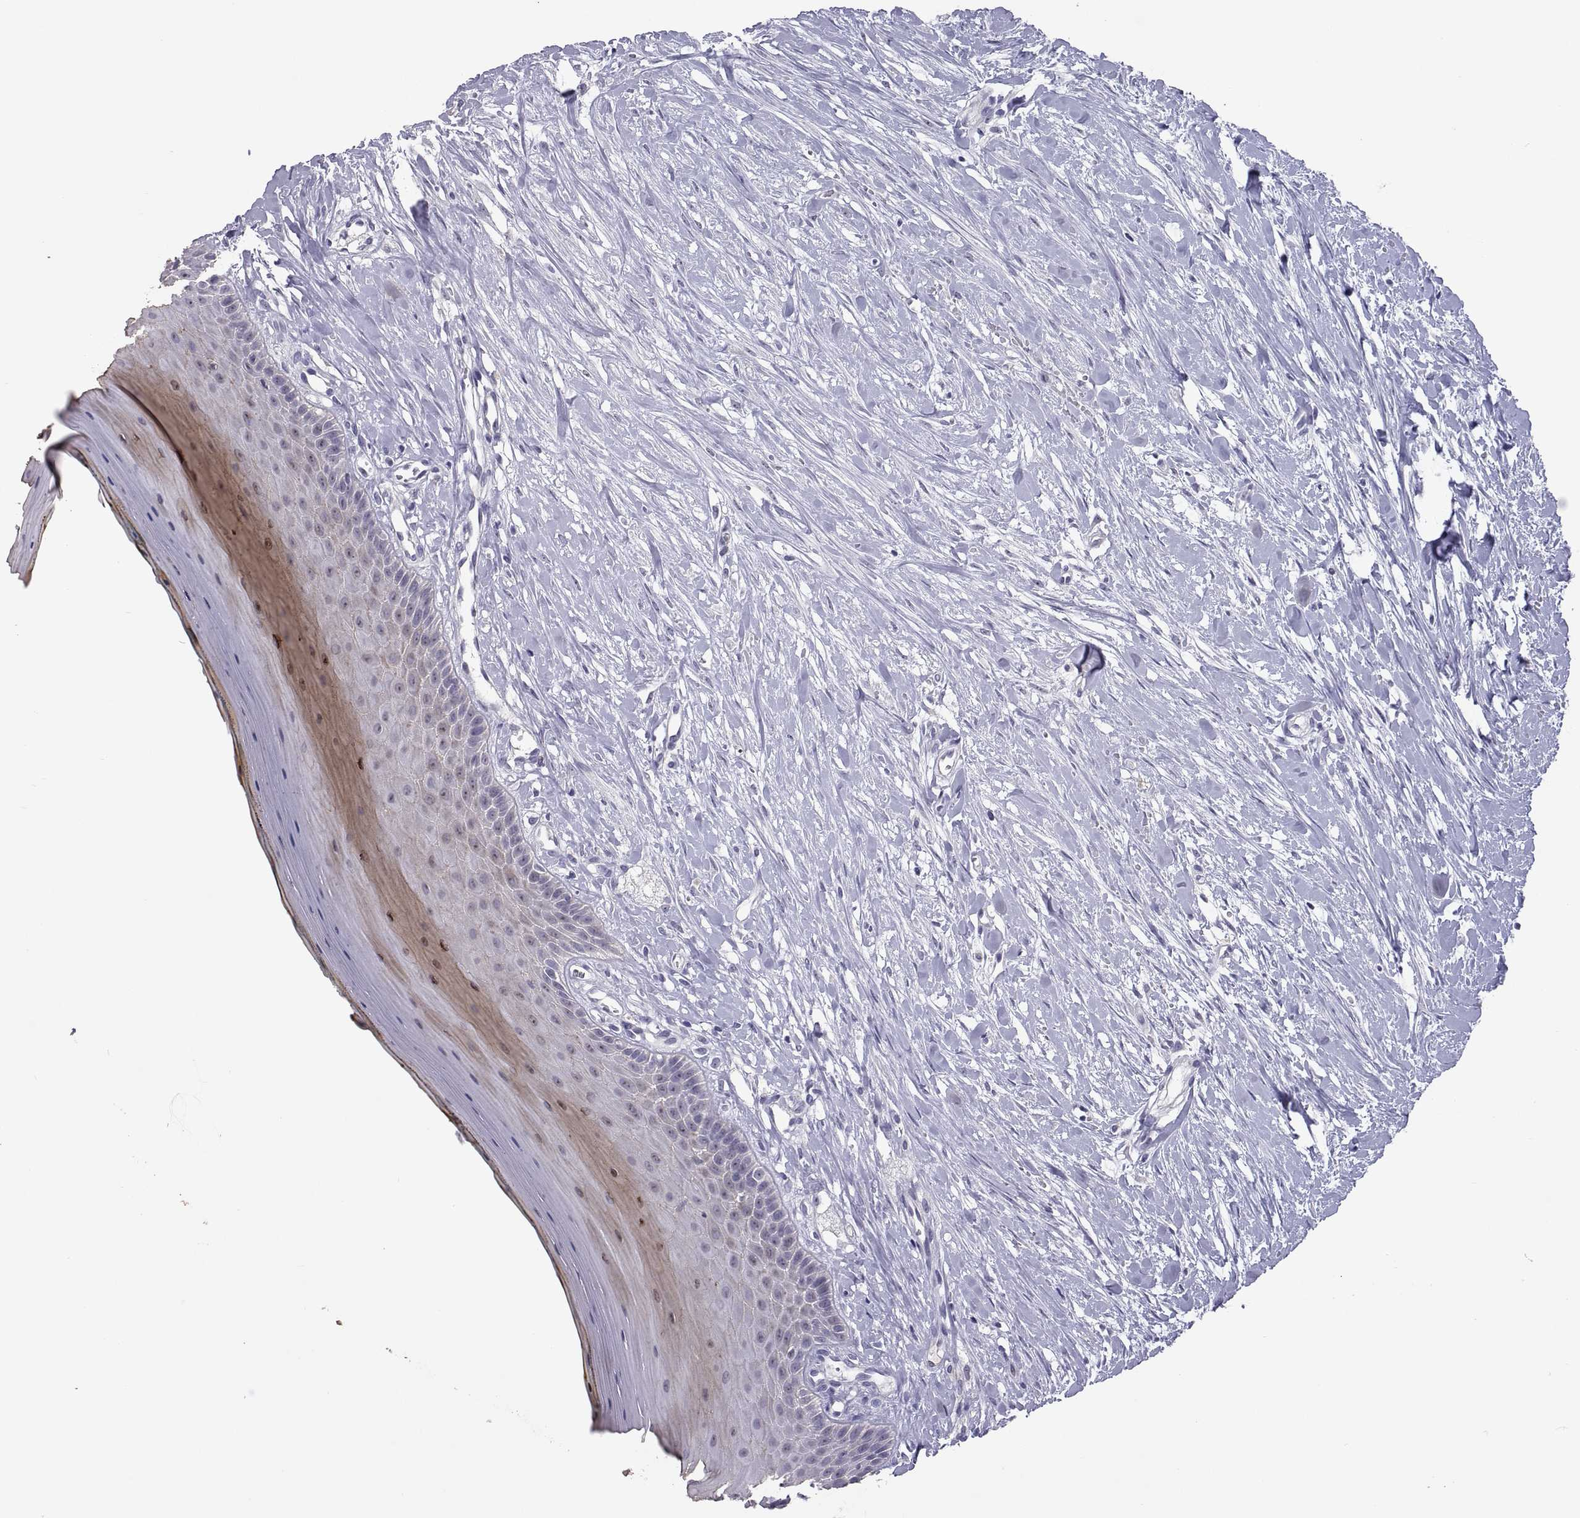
{"staining": {"intensity": "negative", "quantity": "none", "location": "none"}, "tissue": "oral mucosa", "cell_type": "Squamous epithelial cells", "image_type": "normal", "snomed": [{"axis": "morphology", "description": "Normal tissue, NOS"}, {"axis": "topography", "description": "Oral tissue"}], "caption": "An image of oral mucosa stained for a protein demonstrates no brown staining in squamous epithelial cells.", "gene": "VSX2", "patient": {"sex": "female", "age": 43}}